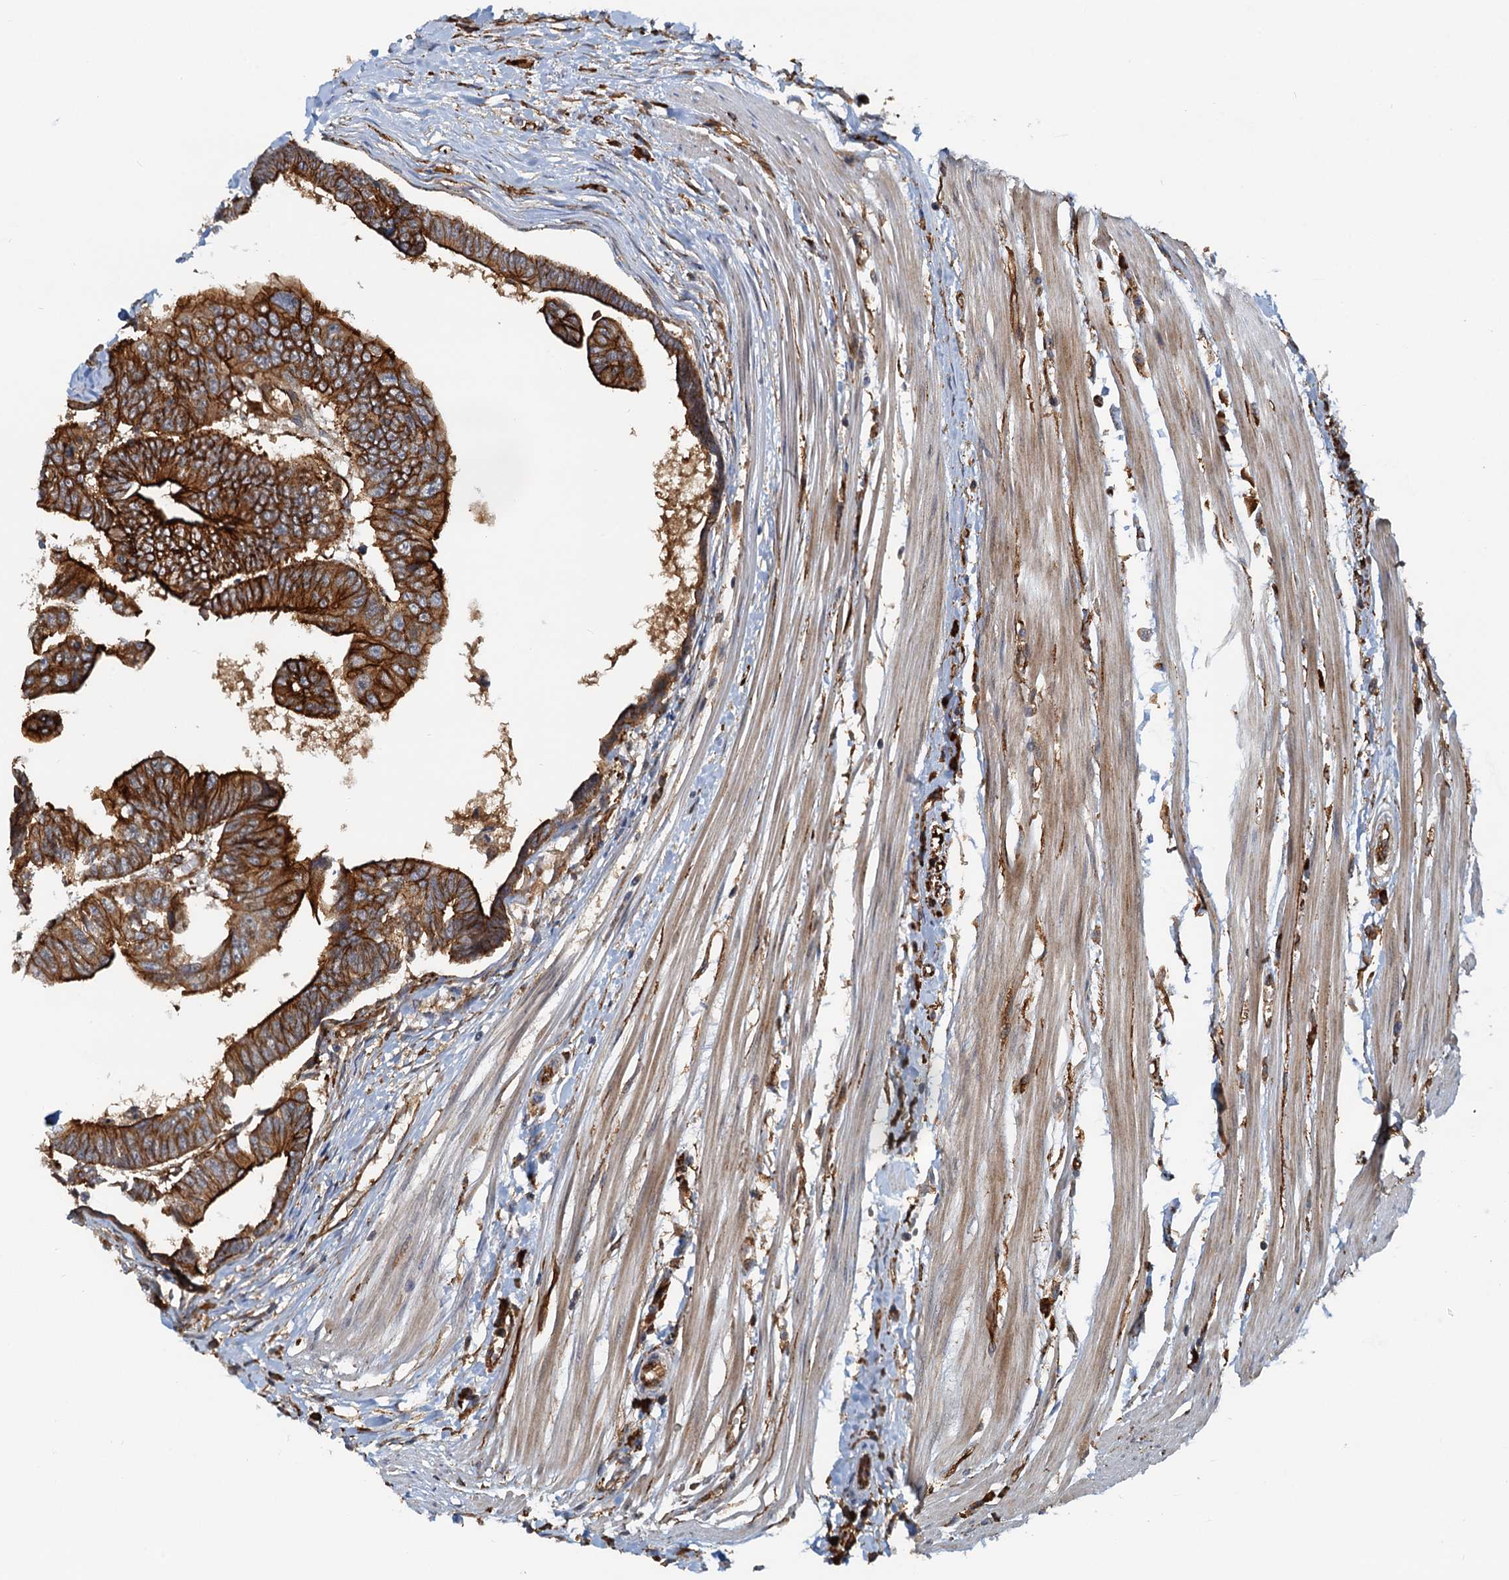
{"staining": {"intensity": "strong", "quantity": ">75%", "location": "cytoplasmic/membranous"}, "tissue": "colorectal cancer", "cell_type": "Tumor cells", "image_type": "cancer", "snomed": [{"axis": "morphology", "description": "Adenocarcinoma, NOS"}, {"axis": "topography", "description": "Rectum"}], "caption": "About >75% of tumor cells in human colorectal cancer display strong cytoplasmic/membranous protein expression as visualized by brown immunohistochemical staining.", "gene": "NIPAL3", "patient": {"sex": "female", "age": 65}}